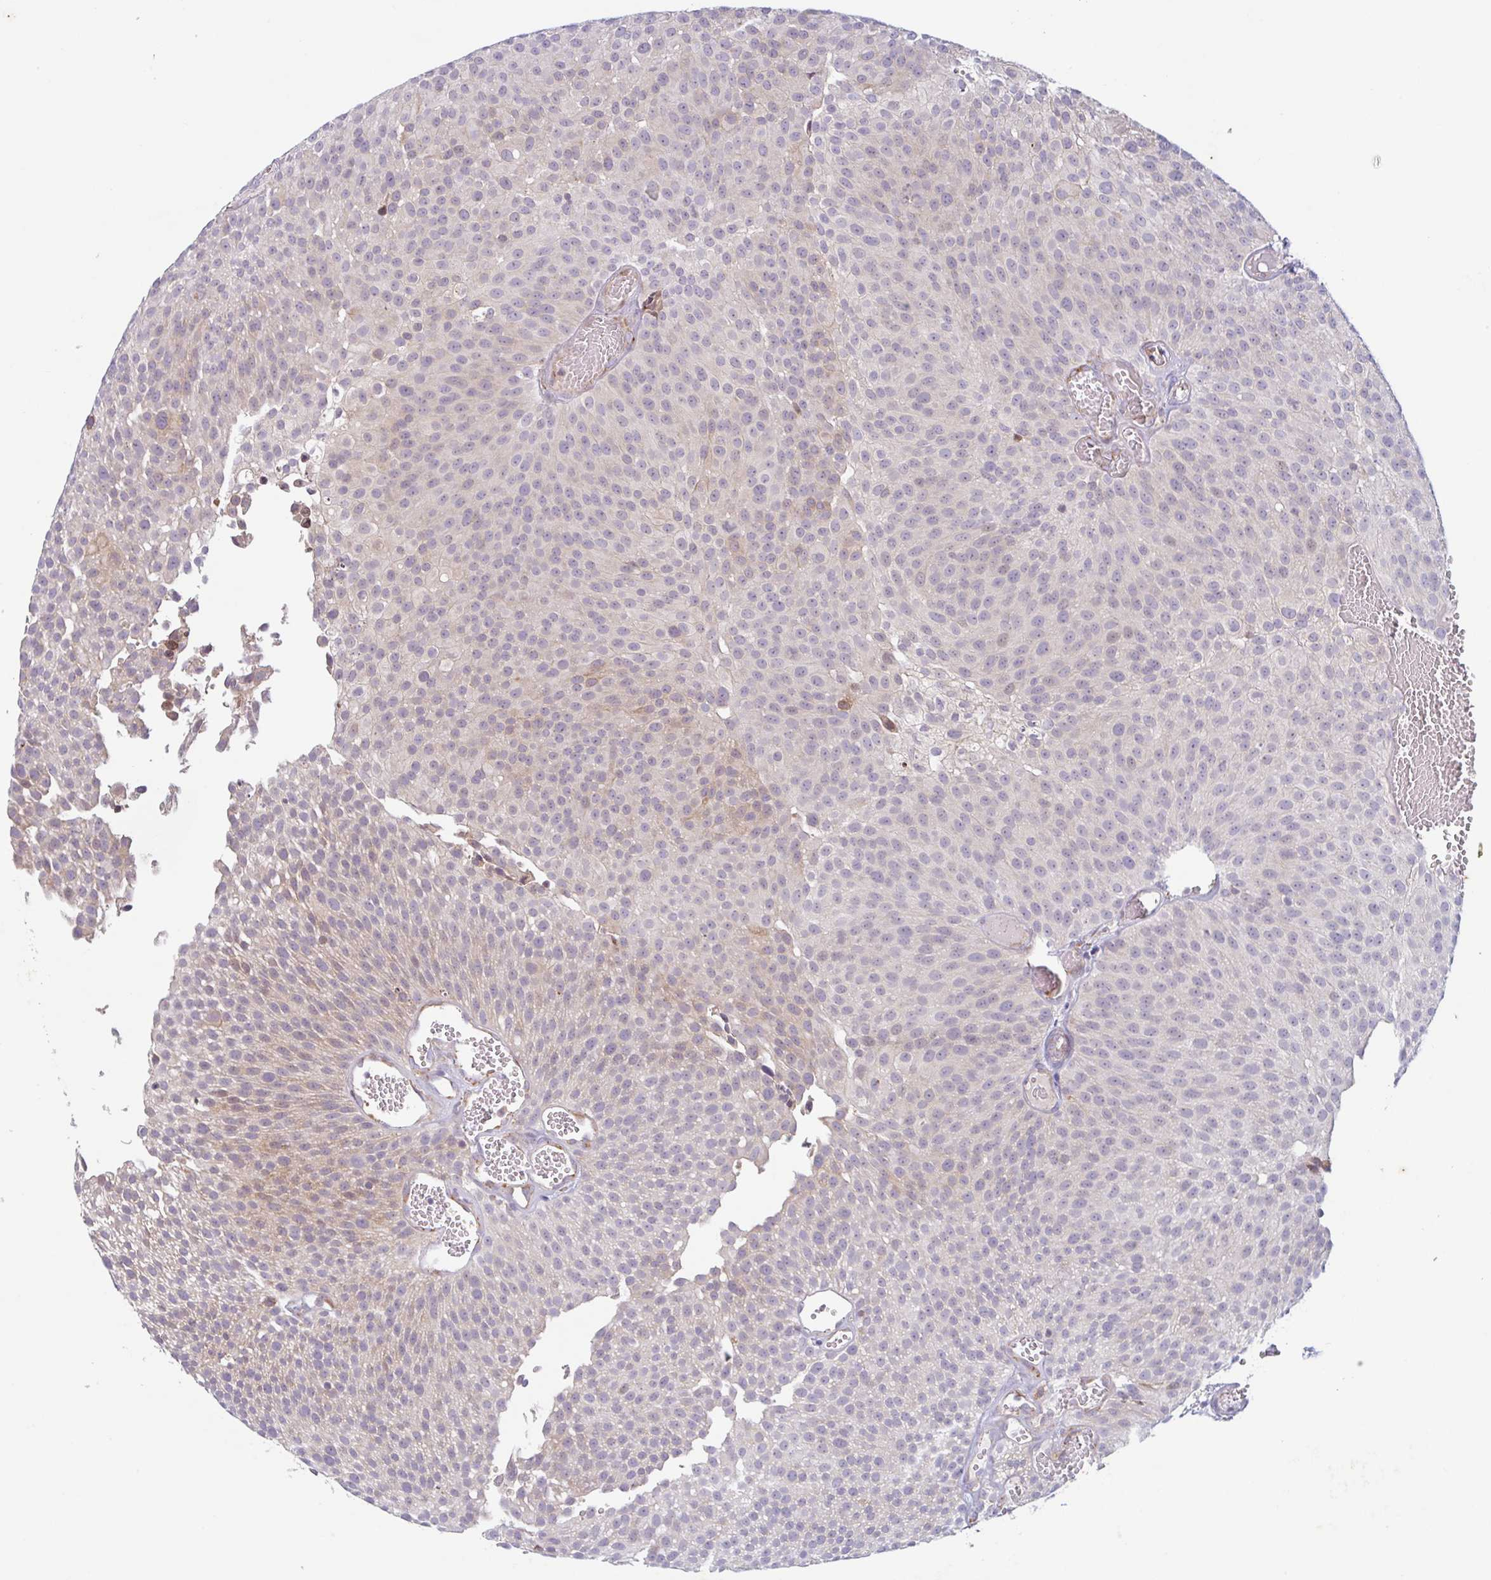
{"staining": {"intensity": "moderate", "quantity": "25%-75%", "location": "cytoplasmic/membranous"}, "tissue": "urothelial cancer", "cell_type": "Tumor cells", "image_type": "cancer", "snomed": [{"axis": "morphology", "description": "Urothelial carcinoma, Low grade"}, {"axis": "topography", "description": "Urinary bladder"}], "caption": "IHC of human urothelial cancer exhibits medium levels of moderate cytoplasmic/membranous positivity in approximately 25%-75% of tumor cells.", "gene": "RIT1", "patient": {"sex": "female", "age": 79}}